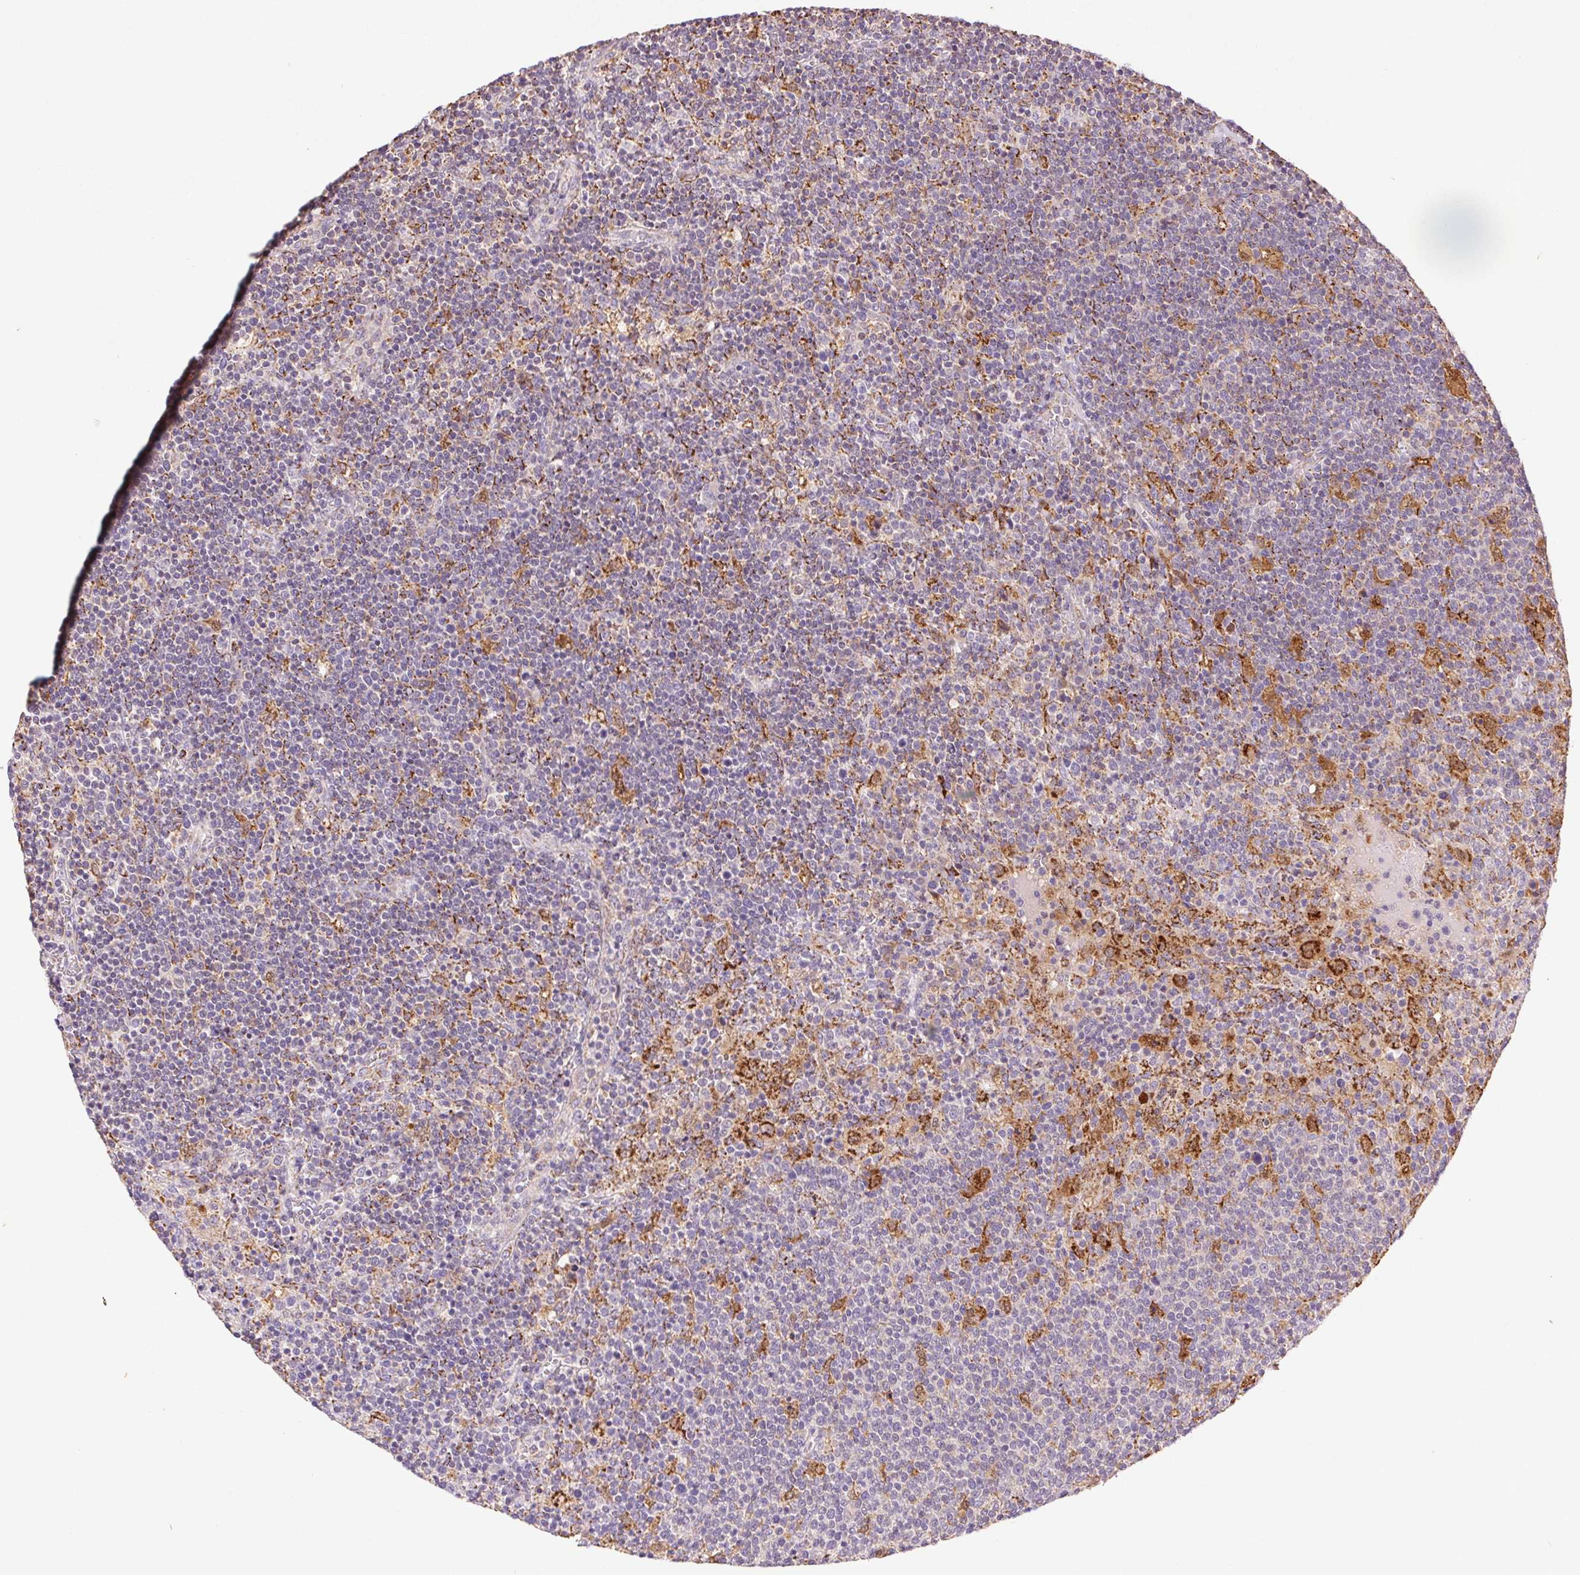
{"staining": {"intensity": "negative", "quantity": "none", "location": "none"}, "tissue": "lymphoma", "cell_type": "Tumor cells", "image_type": "cancer", "snomed": [{"axis": "morphology", "description": "Malignant lymphoma, non-Hodgkin's type, High grade"}, {"axis": "topography", "description": "Lymph node"}], "caption": "High magnification brightfield microscopy of lymphoma stained with DAB (3,3'-diaminobenzidine) (brown) and counterstained with hematoxylin (blue): tumor cells show no significant staining.", "gene": "FNBP1L", "patient": {"sex": "male", "age": 61}}